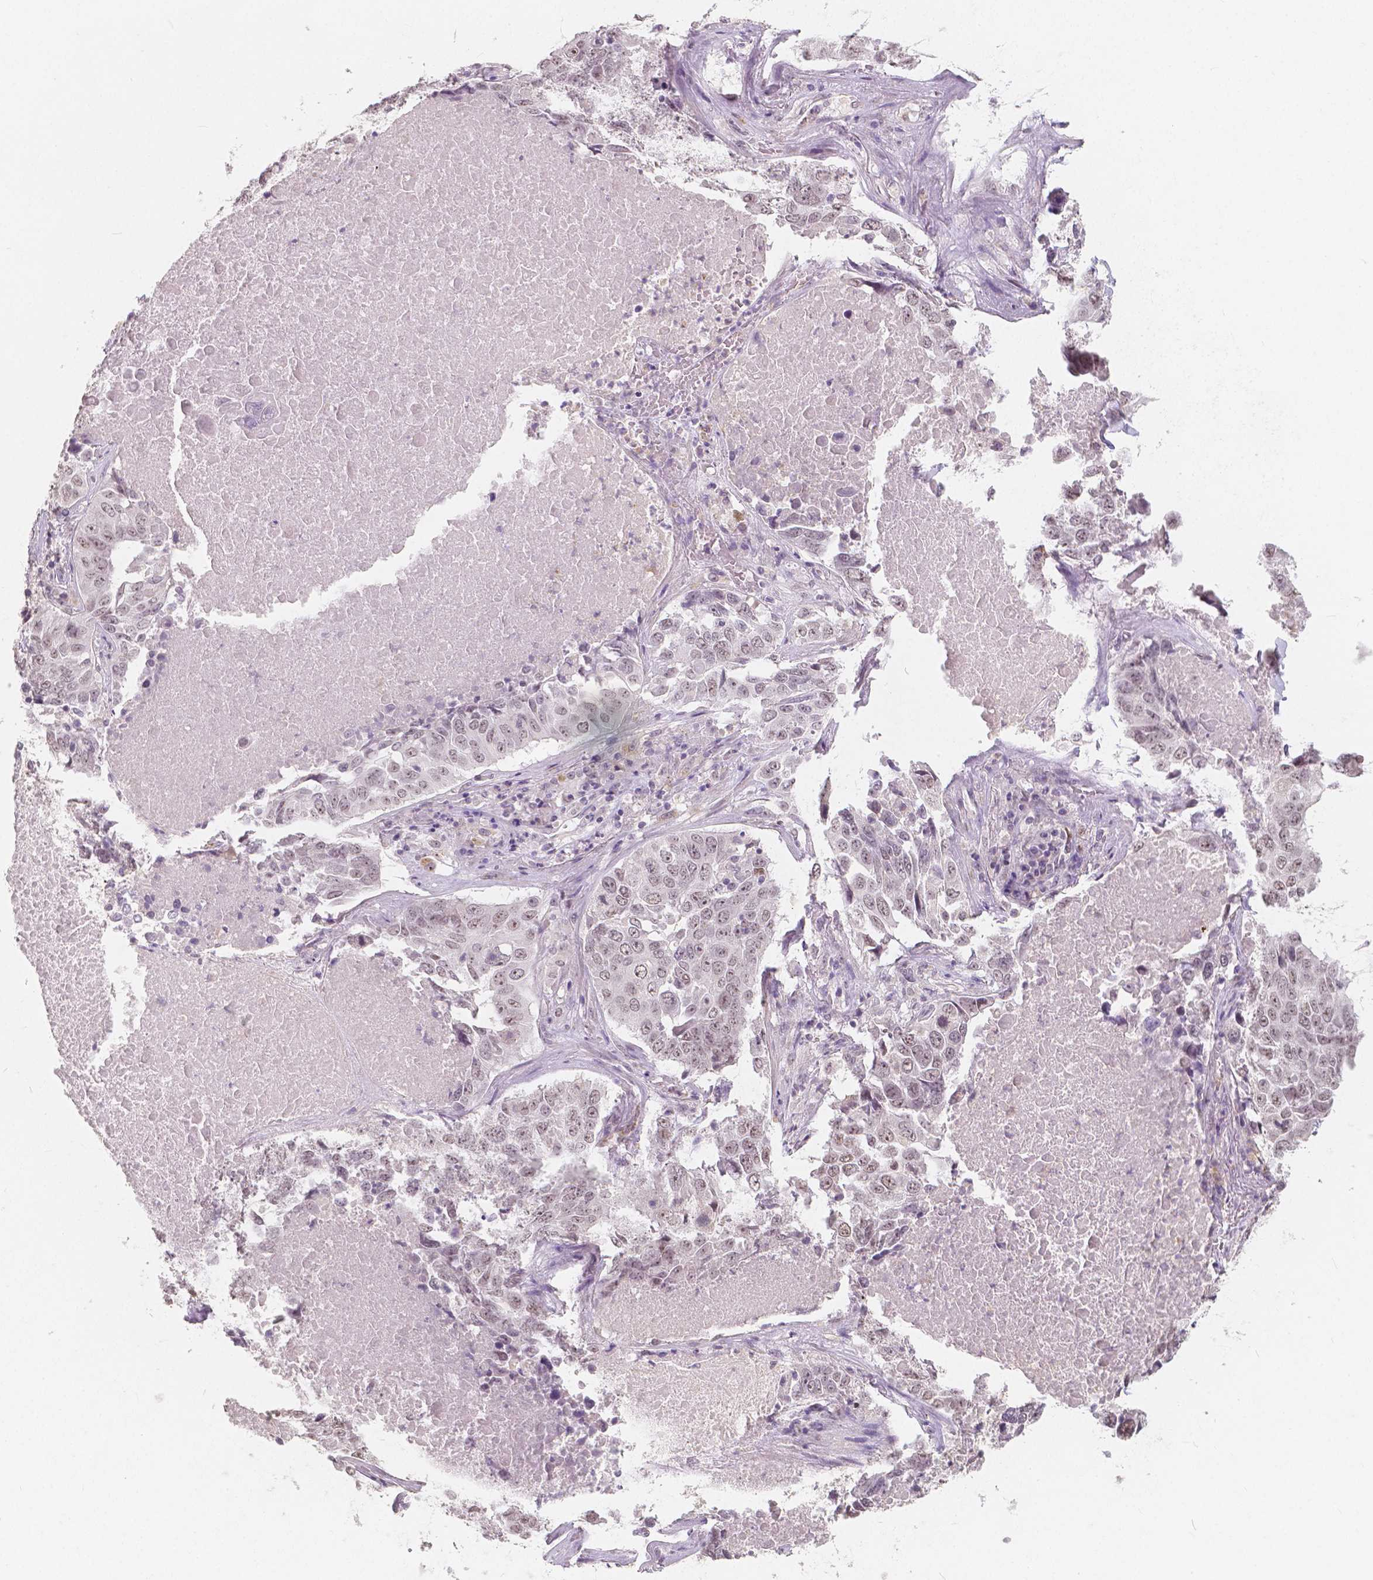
{"staining": {"intensity": "weak", "quantity": "25%-75%", "location": "nuclear"}, "tissue": "lung cancer", "cell_type": "Tumor cells", "image_type": "cancer", "snomed": [{"axis": "morphology", "description": "Normal tissue, NOS"}, {"axis": "morphology", "description": "Squamous cell carcinoma, NOS"}, {"axis": "topography", "description": "Bronchus"}, {"axis": "topography", "description": "Lung"}], "caption": "A brown stain highlights weak nuclear expression of a protein in lung squamous cell carcinoma tumor cells.", "gene": "NOLC1", "patient": {"sex": "male", "age": 64}}